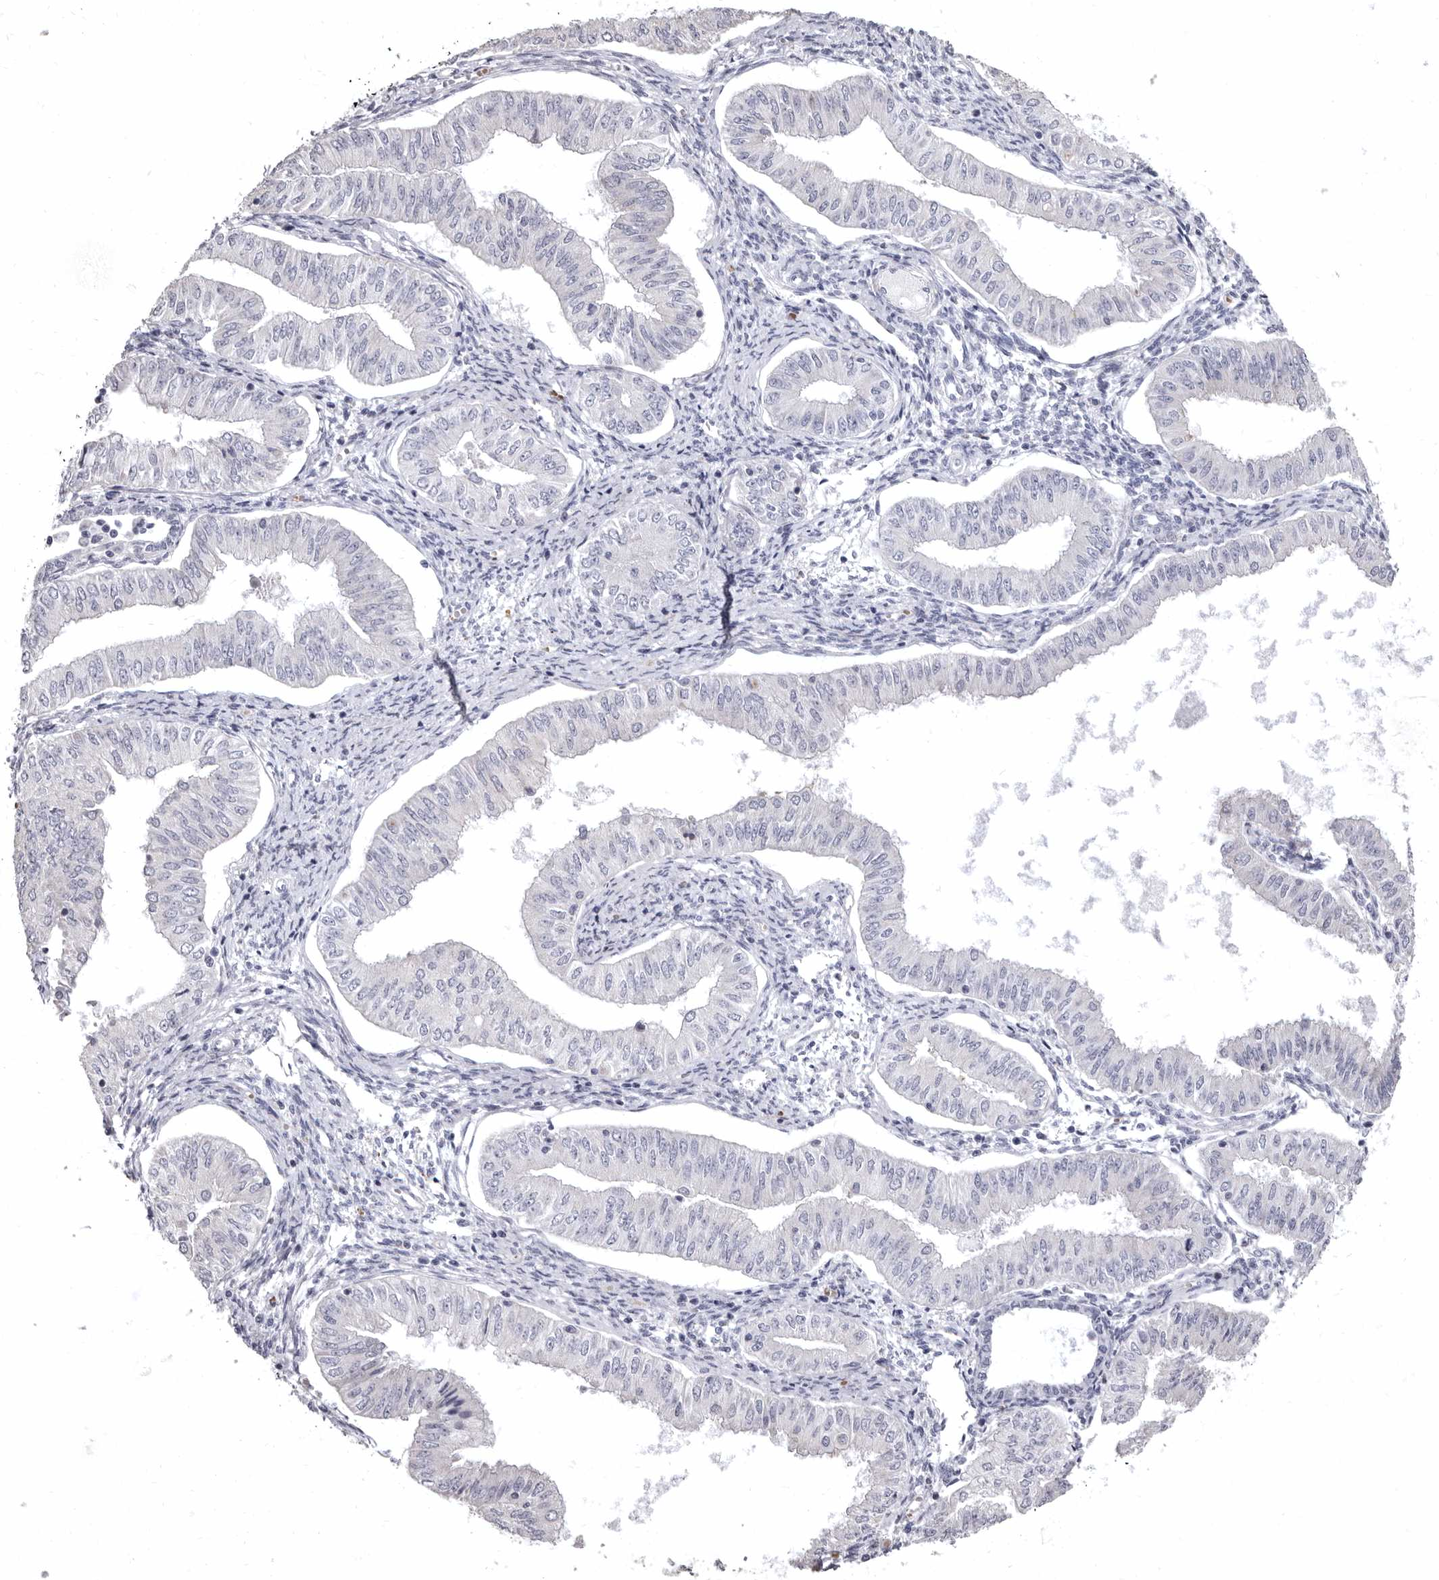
{"staining": {"intensity": "negative", "quantity": "none", "location": "none"}, "tissue": "endometrial cancer", "cell_type": "Tumor cells", "image_type": "cancer", "snomed": [{"axis": "morphology", "description": "Normal tissue, NOS"}, {"axis": "morphology", "description": "Adenocarcinoma, NOS"}, {"axis": "topography", "description": "Endometrium"}], "caption": "A histopathology image of human endometrial adenocarcinoma is negative for staining in tumor cells. Nuclei are stained in blue.", "gene": "AIDA", "patient": {"sex": "female", "age": 53}}